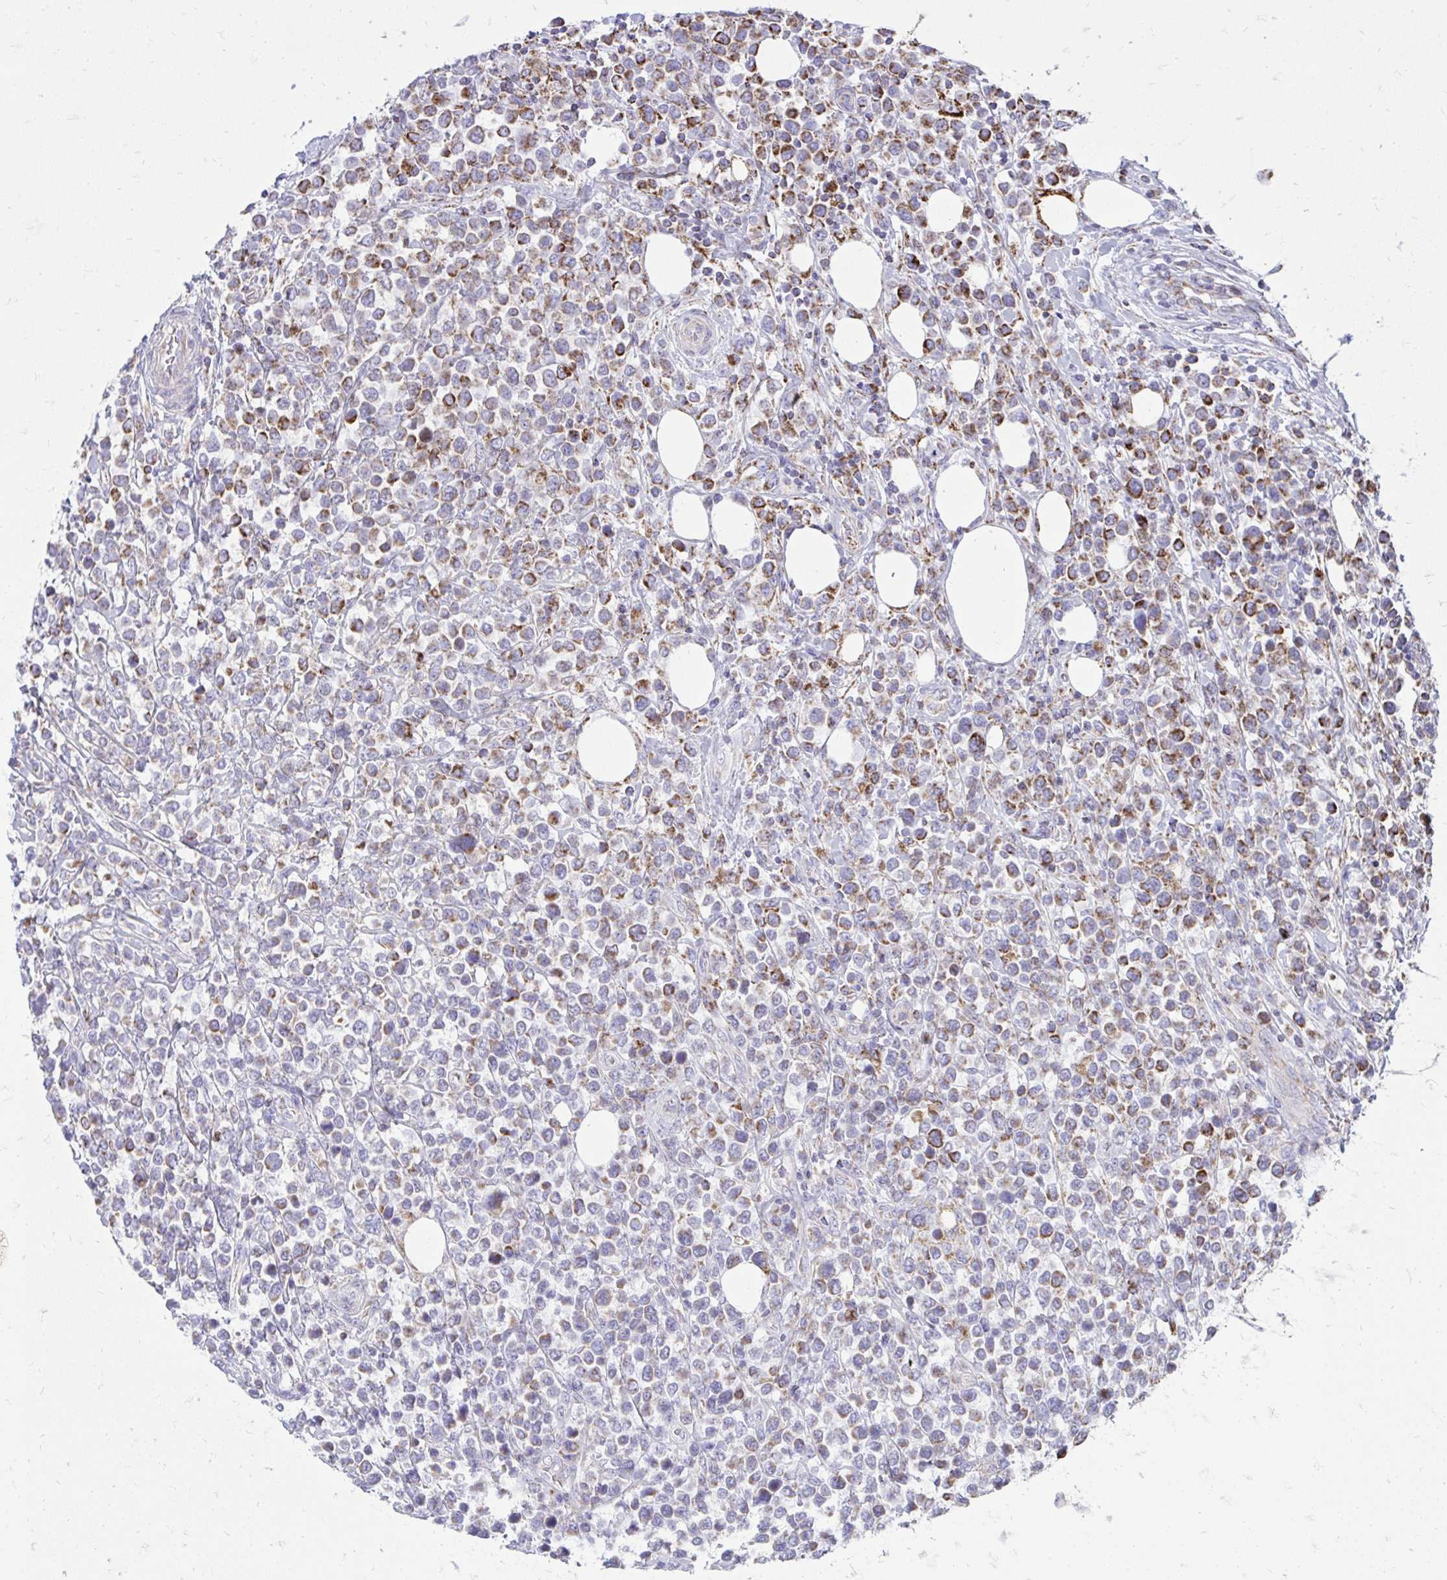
{"staining": {"intensity": "moderate", "quantity": "25%-75%", "location": "cytoplasmic/membranous"}, "tissue": "lymphoma", "cell_type": "Tumor cells", "image_type": "cancer", "snomed": [{"axis": "morphology", "description": "Malignant lymphoma, non-Hodgkin's type, High grade"}, {"axis": "topography", "description": "Soft tissue"}], "caption": "IHC (DAB (3,3'-diaminobenzidine)) staining of human lymphoma shows moderate cytoplasmic/membranous protein staining in approximately 25%-75% of tumor cells. (DAB (3,3'-diaminobenzidine) = brown stain, brightfield microscopy at high magnification).", "gene": "SPTBN2", "patient": {"sex": "female", "age": 56}}